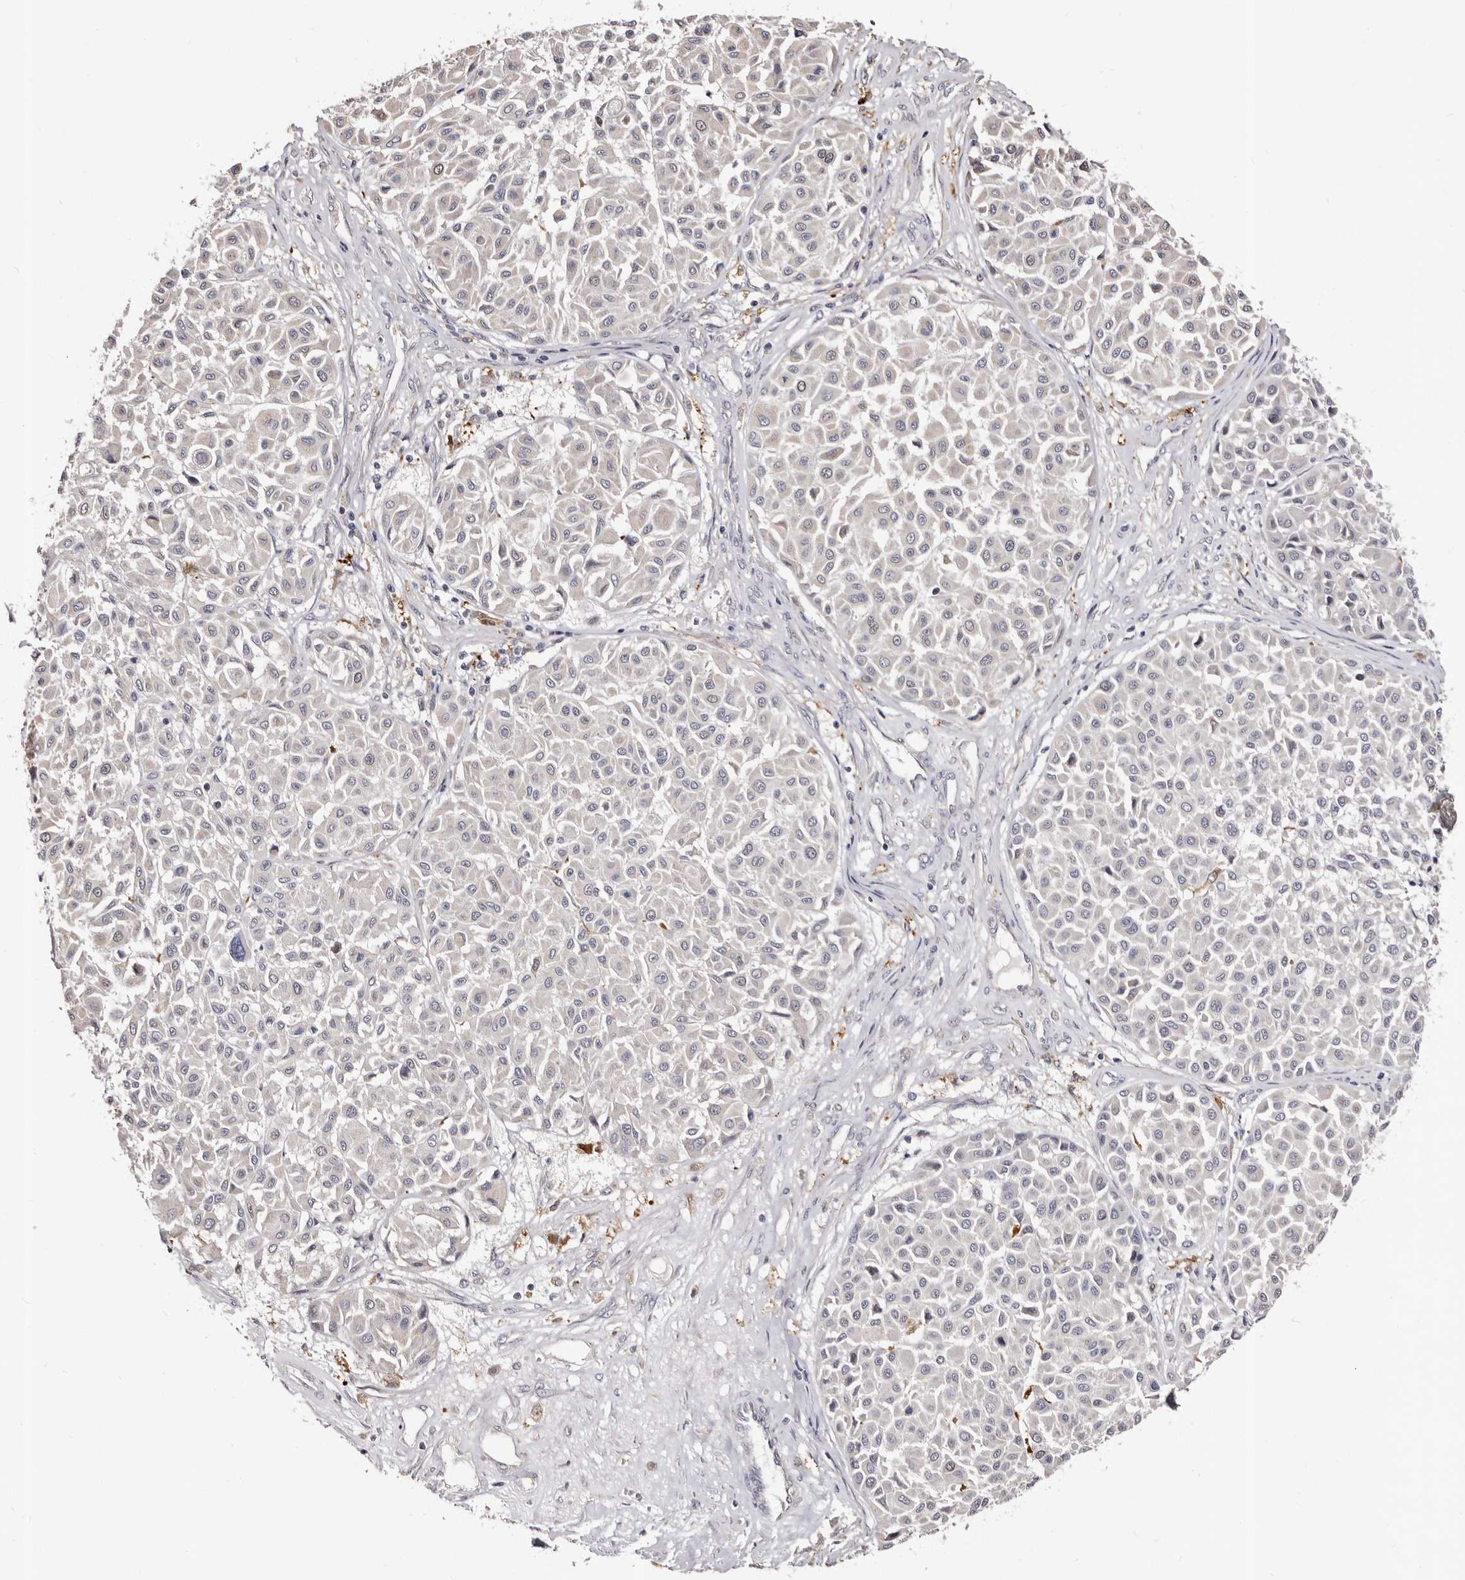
{"staining": {"intensity": "negative", "quantity": "none", "location": "none"}, "tissue": "melanoma", "cell_type": "Tumor cells", "image_type": "cancer", "snomed": [{"axis": "morphology", "description": "Malignant melanoma, Metastatic site"}, {"axis": "topography", "description": "Soft tissue"}], "caption": "An immunohistochemistry (IHC) photomicrograph of malignant melanoma (metastatic site) is shown. There is no staining in tumor cells of malignant melanoma (metastatic site).", "gene": "PTAFR", "patient": {"sex": "male", "age": 41}}